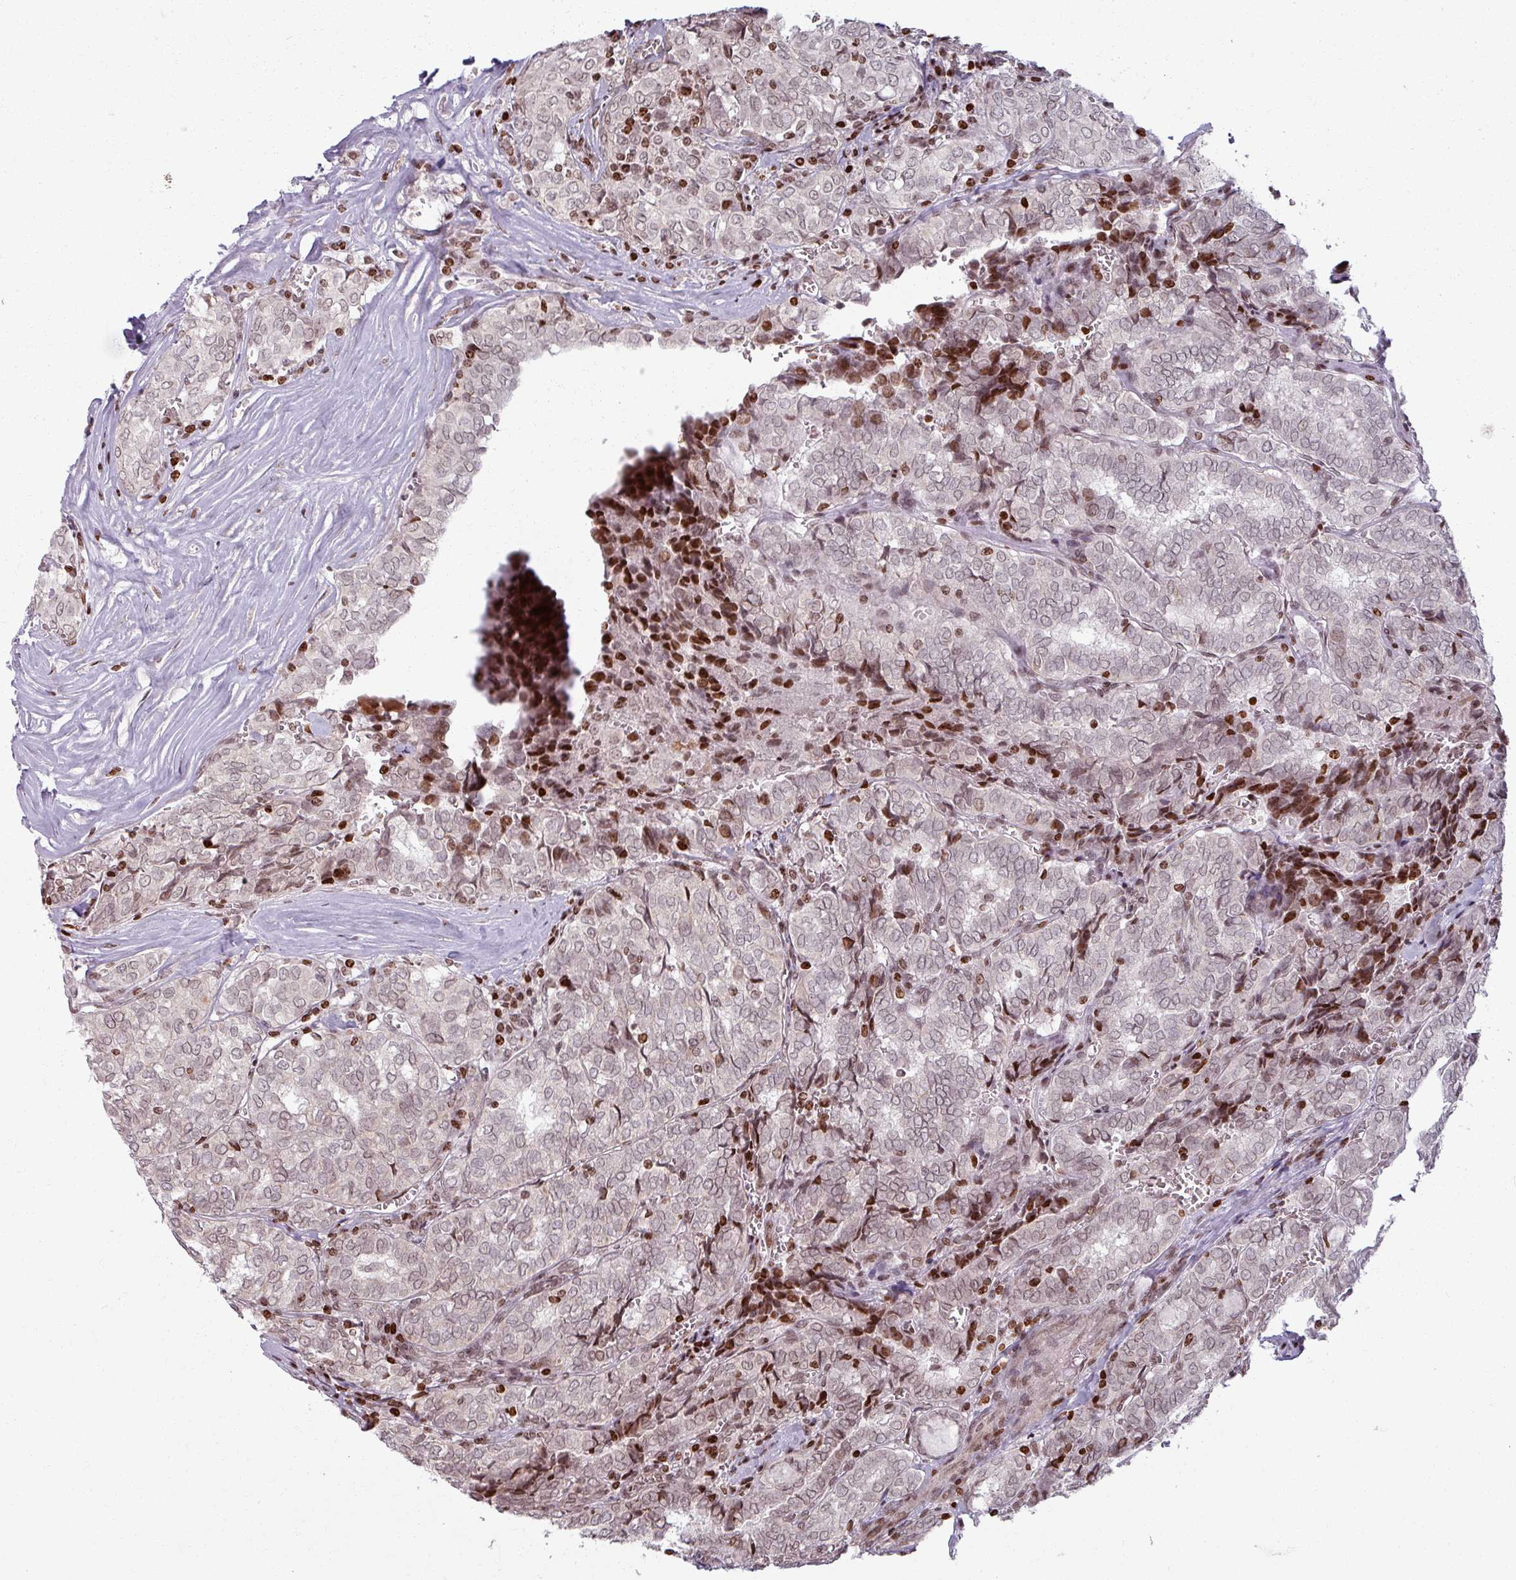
{"staining": {"intensity": "weak", "quantity": ">75%", "location": "nuclear"}, "tissue": "thyroid cancer", "cell_type": "Tumor cells", "image_type": "cancer", "snomed": [{"axis": "morphology", "description": "Papillary adenocarcinoma, NOS"}, {"axis": "topography", "description": "Thyroid gland"}], "caption": "A high-resolution photomicrograph shows immunohistochemistry staining of thyroid cancer, which displays weak nuclear positivity in about >75% of tumor cells.", "gene": "NCOR1", "patient": {"sex": "female", "age": 30}}